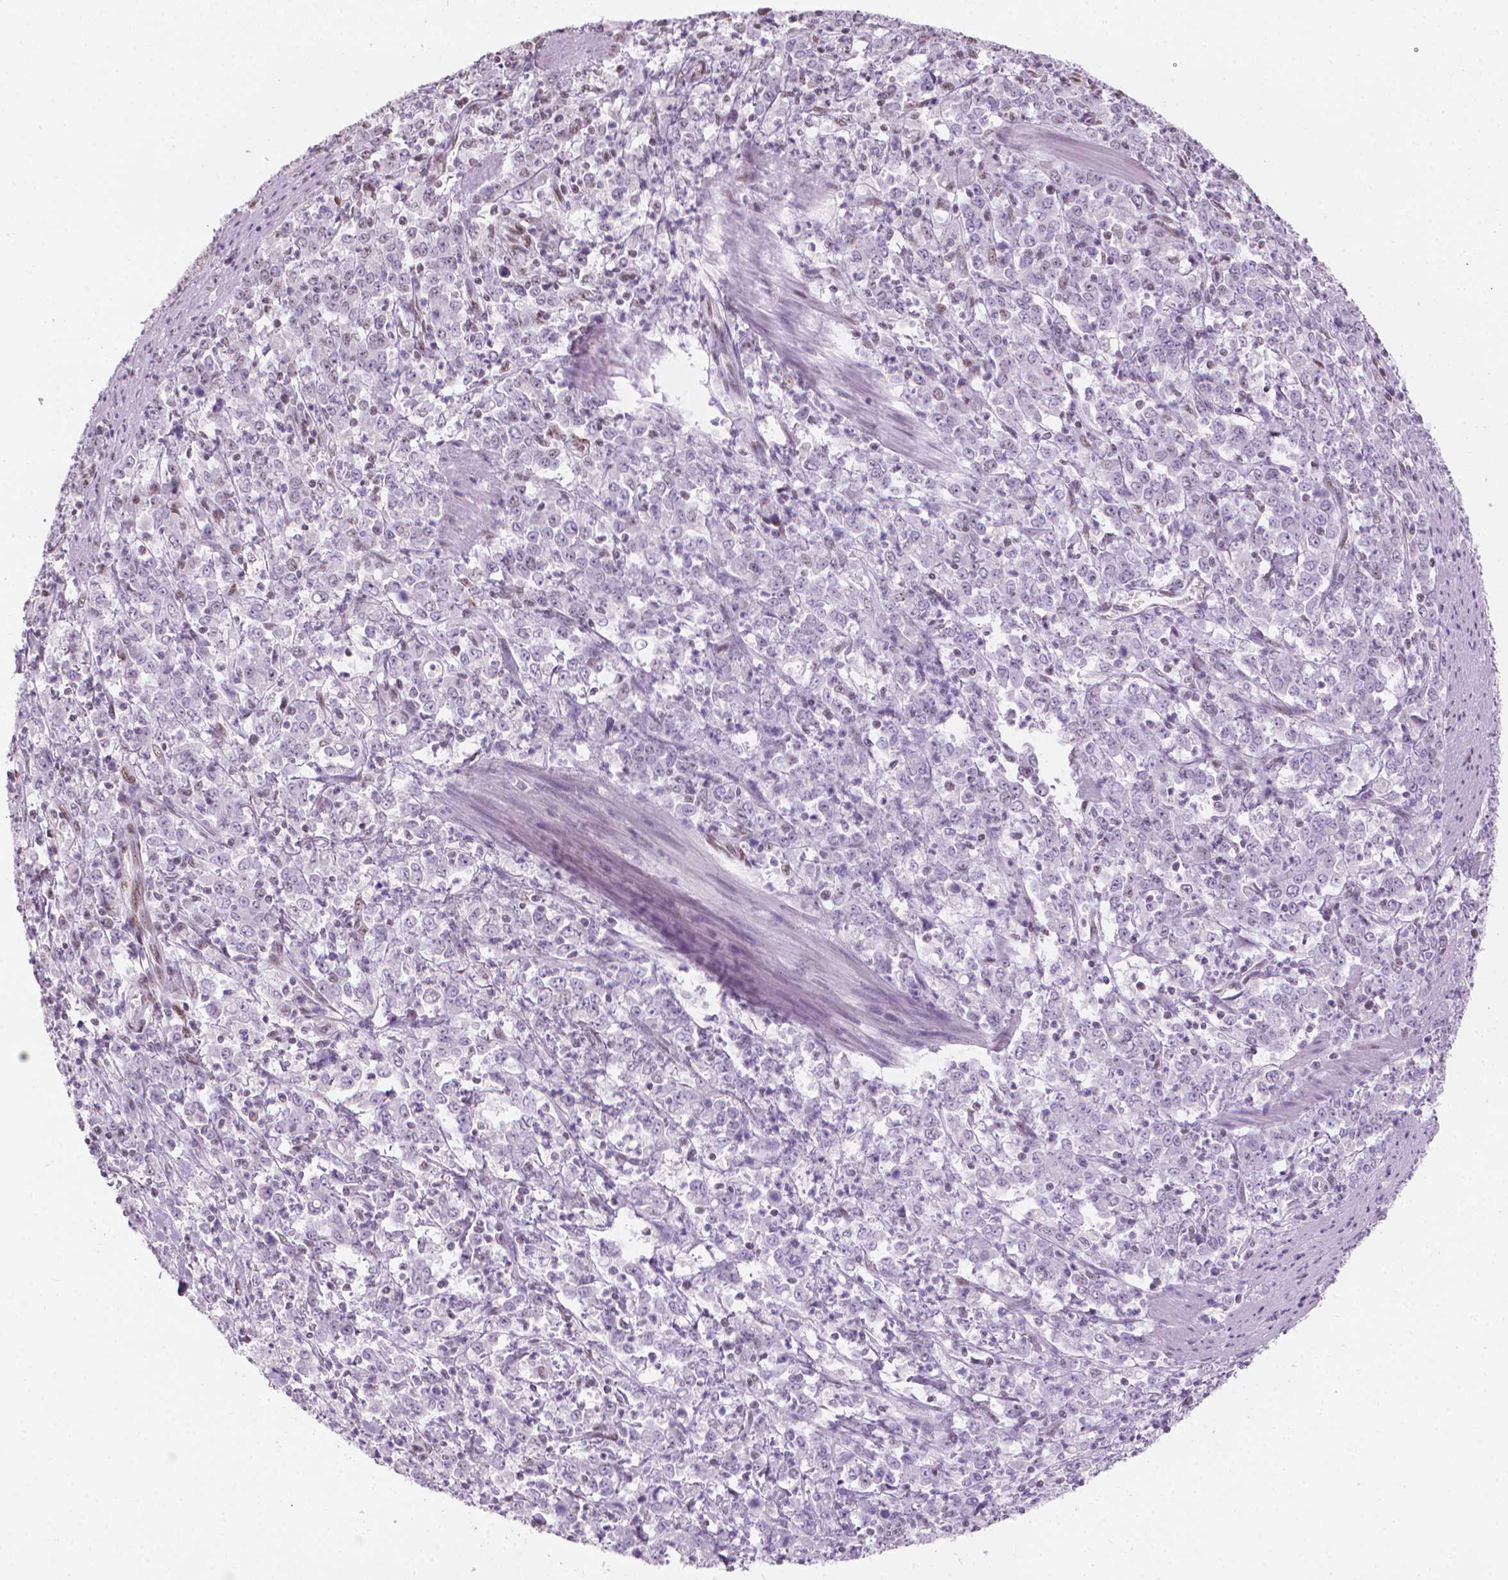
{"staining": {"intensity": "negative", "quantity": "none", "location": "none"}, "tissue": "stomach cancer", "cell_type": "Tumor cells", "image_type": "cancer", "snomed": [{"axis": "morphology", "description": "Adenocarcinoma, NOS"}, {"axis": "topography", "description": "Stomach, lower"}], "caption": "This is a micrograph of IHC staining of stomach adenocarcinoma, which shows no staining in tumor cells.", "gene": "PIAS2", "patient": {"sex": "female", "age": 71}}